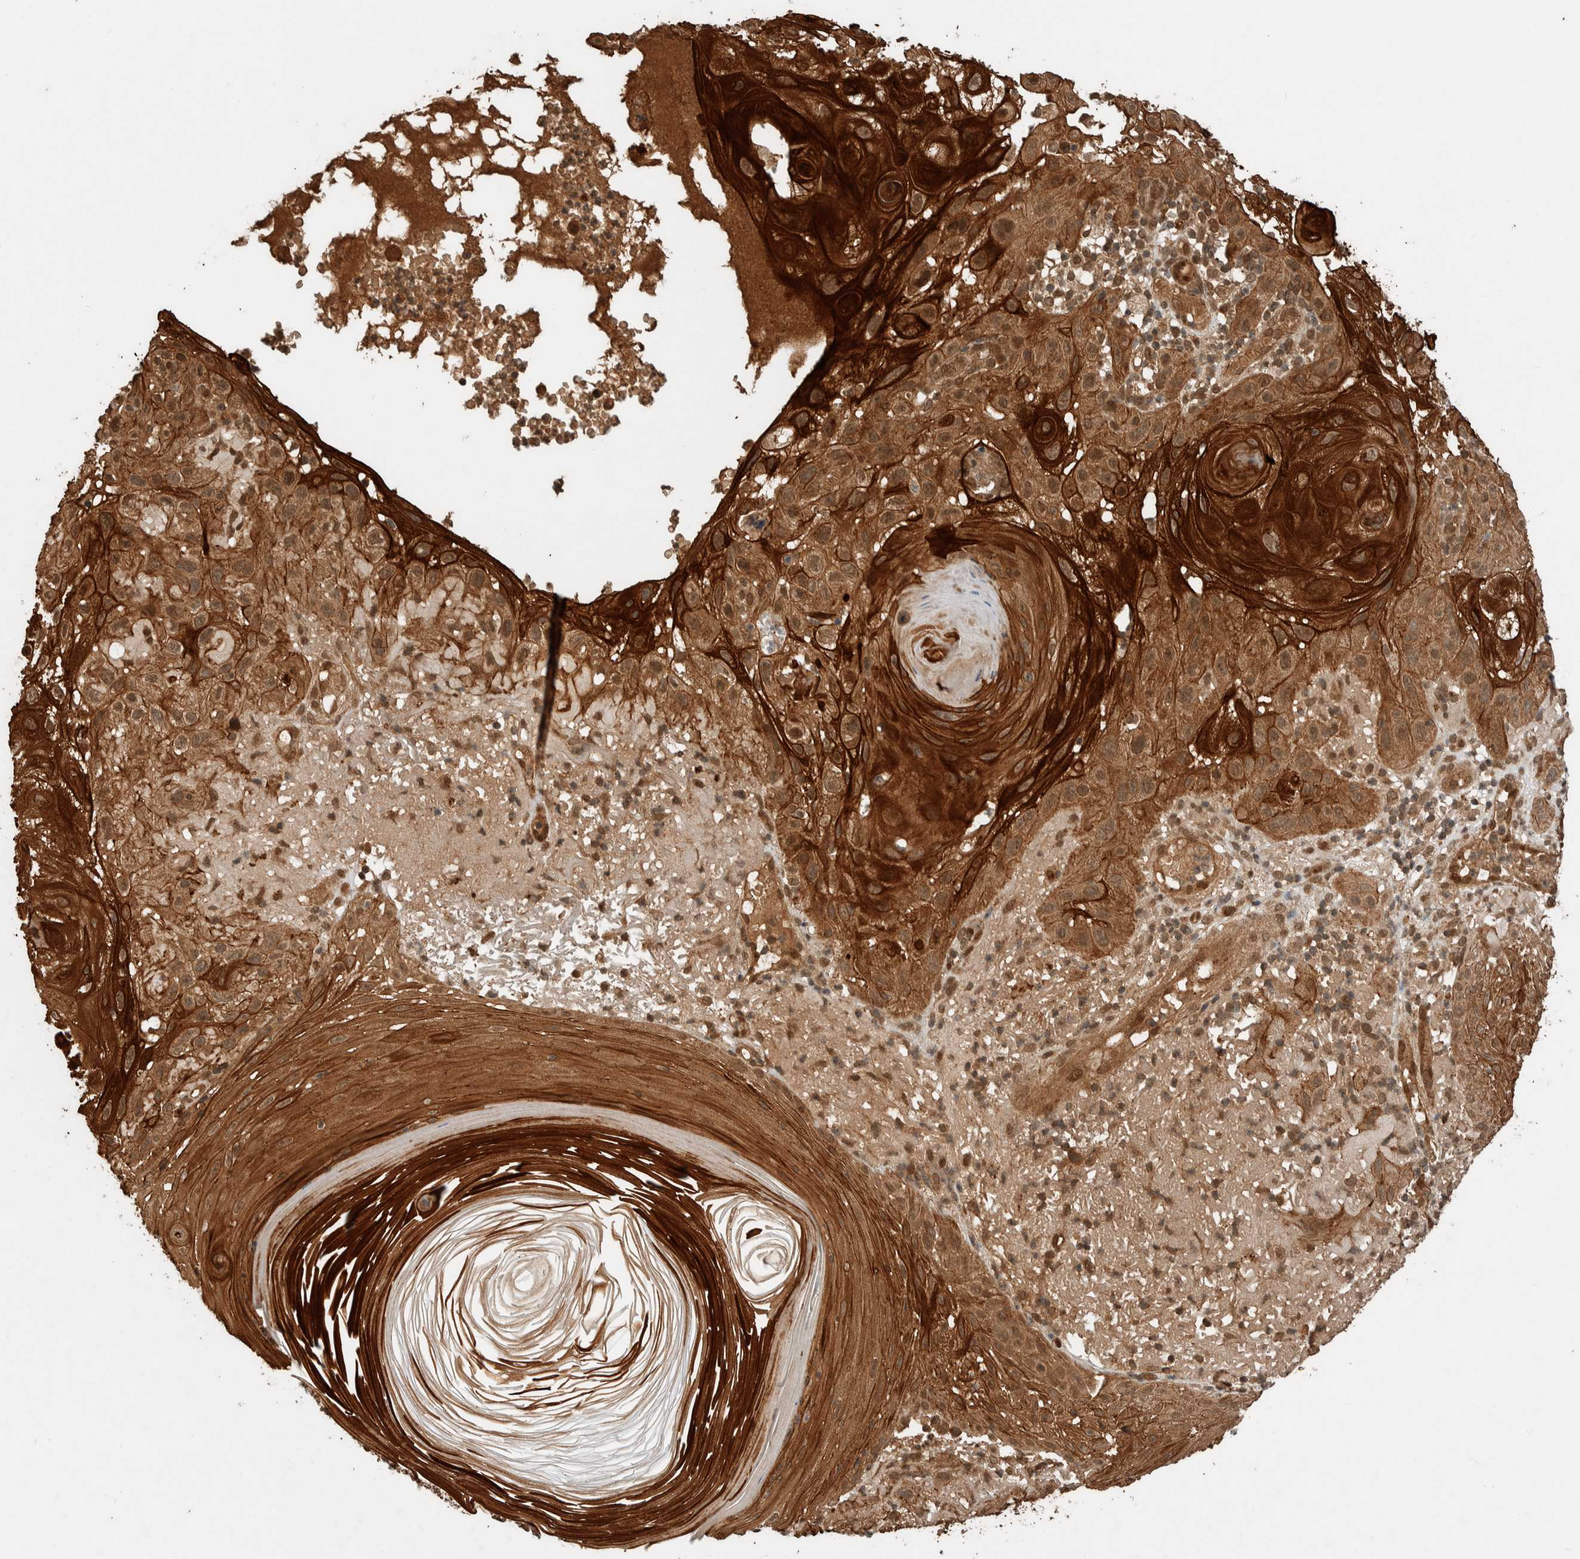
{"staining": {"intensity": "strong", "quantity": ">75%", "location": "cytoplasmic/membranous"}, "tissue": "skin cancer", "cell_type": "Tumor cells", "image_type": "cancer", "snomed": [{"axis": "morphology", "description": "Squamous cell carcinoma, NOS"}, {"axis": "topography", "description": "Skin"}], "caption": "Skin cancer (squamous cell carcinoma) stained with a brown dye displays strong cytoplasmic/membranous positive positivity in approximately >75% of tumor cells.", "gene": "CNTROB", "patient": {"sex": "female", "age": 96}}